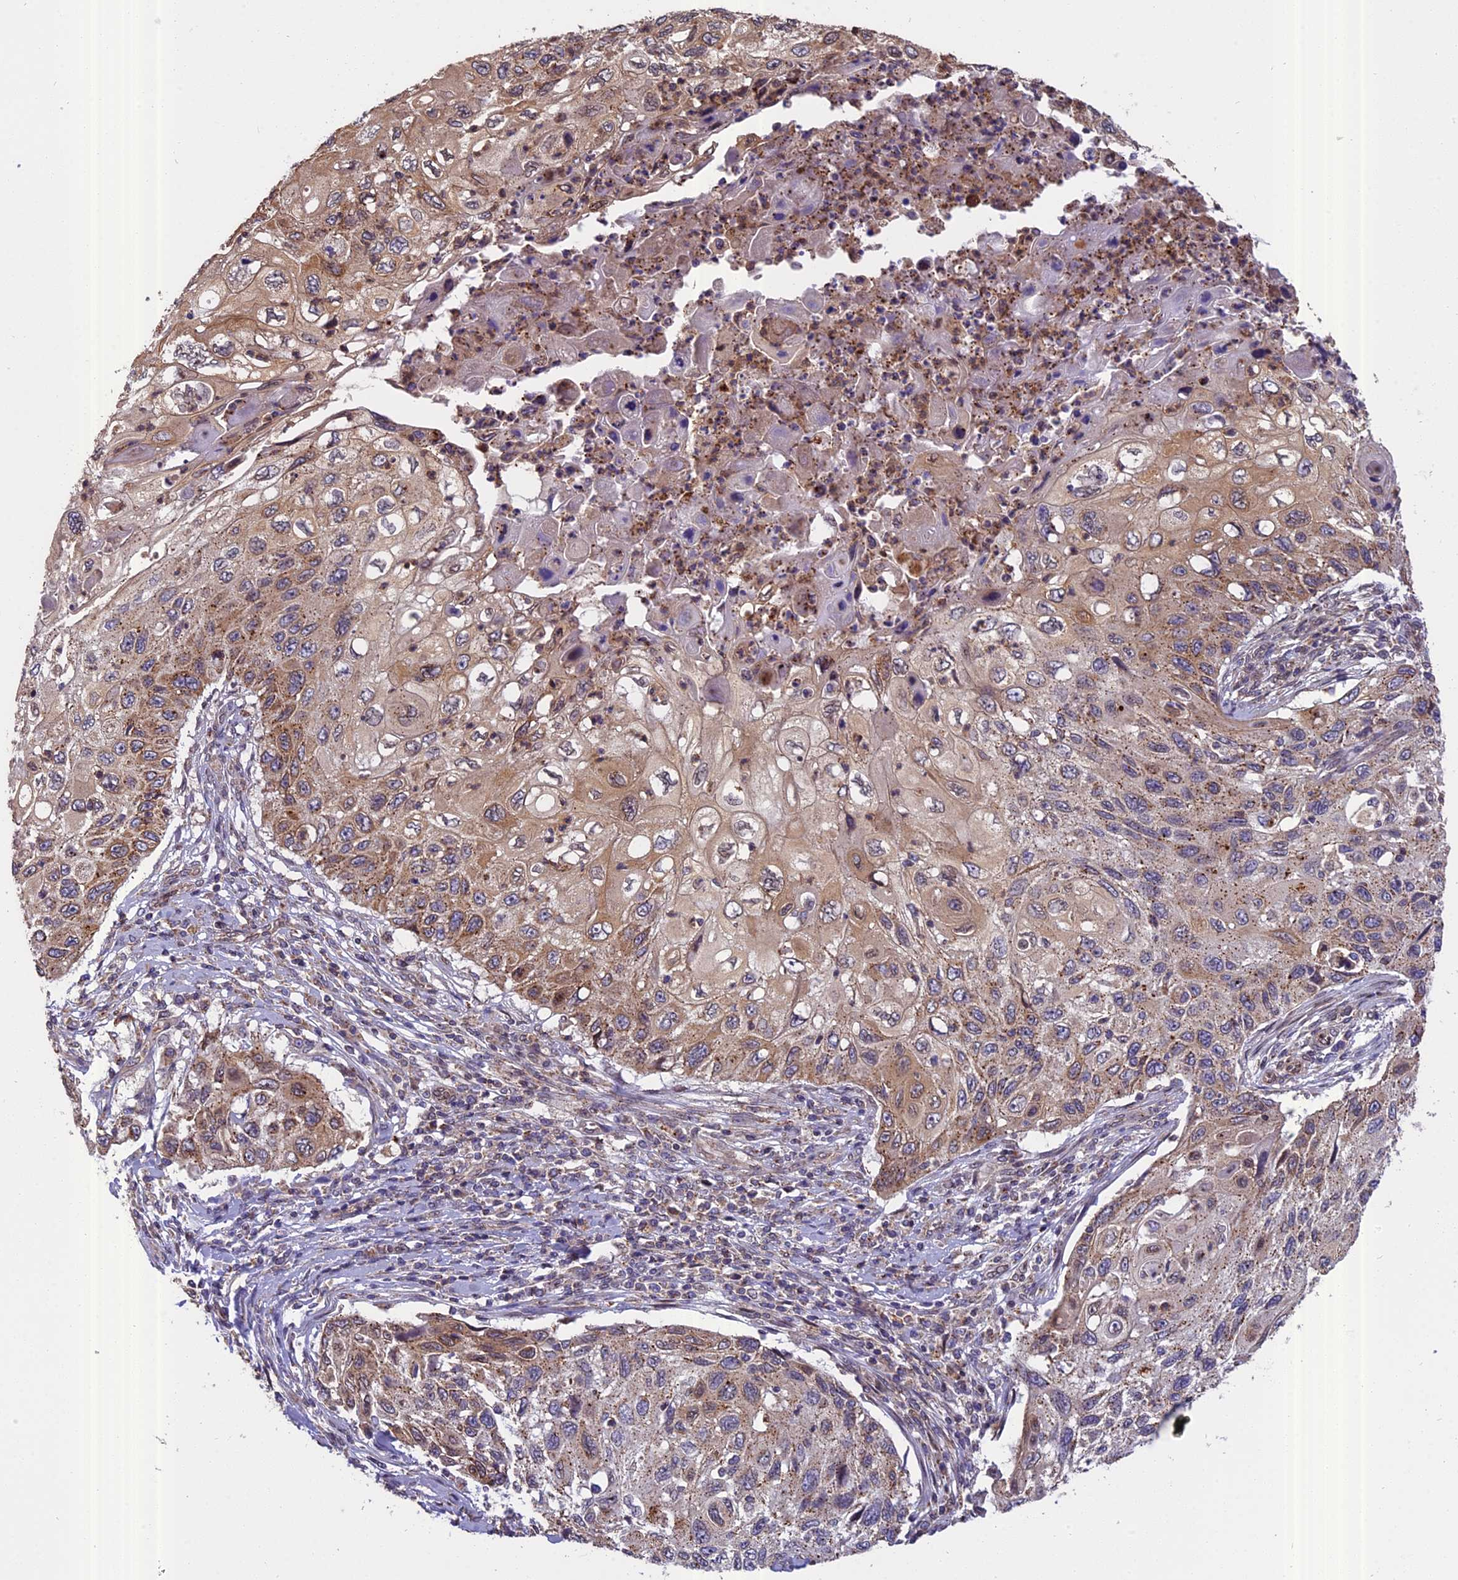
{"staining": {"intensity": "moderate", "quantity": ">75%", "location": "cytoplasmic/membranous"}, "tissue": "cervical cancer", "cell_type": "Tumor cells", "image_type": "cancer", "snomed": [{"axis": "morphology", "description": "Squamous cell carcinoma, NOS"}, {"axis": "topography", "description": "Cervix"}], "caption": "Immunohistochemical staining of human squamous cell carcinoma (cervical) exhibits medium levels of moderate cytoplasmic/membranous expression in about >75% of tumor cells.", "gene": "CHMP2A", "patient": {"sex": "female", "age": 70}}